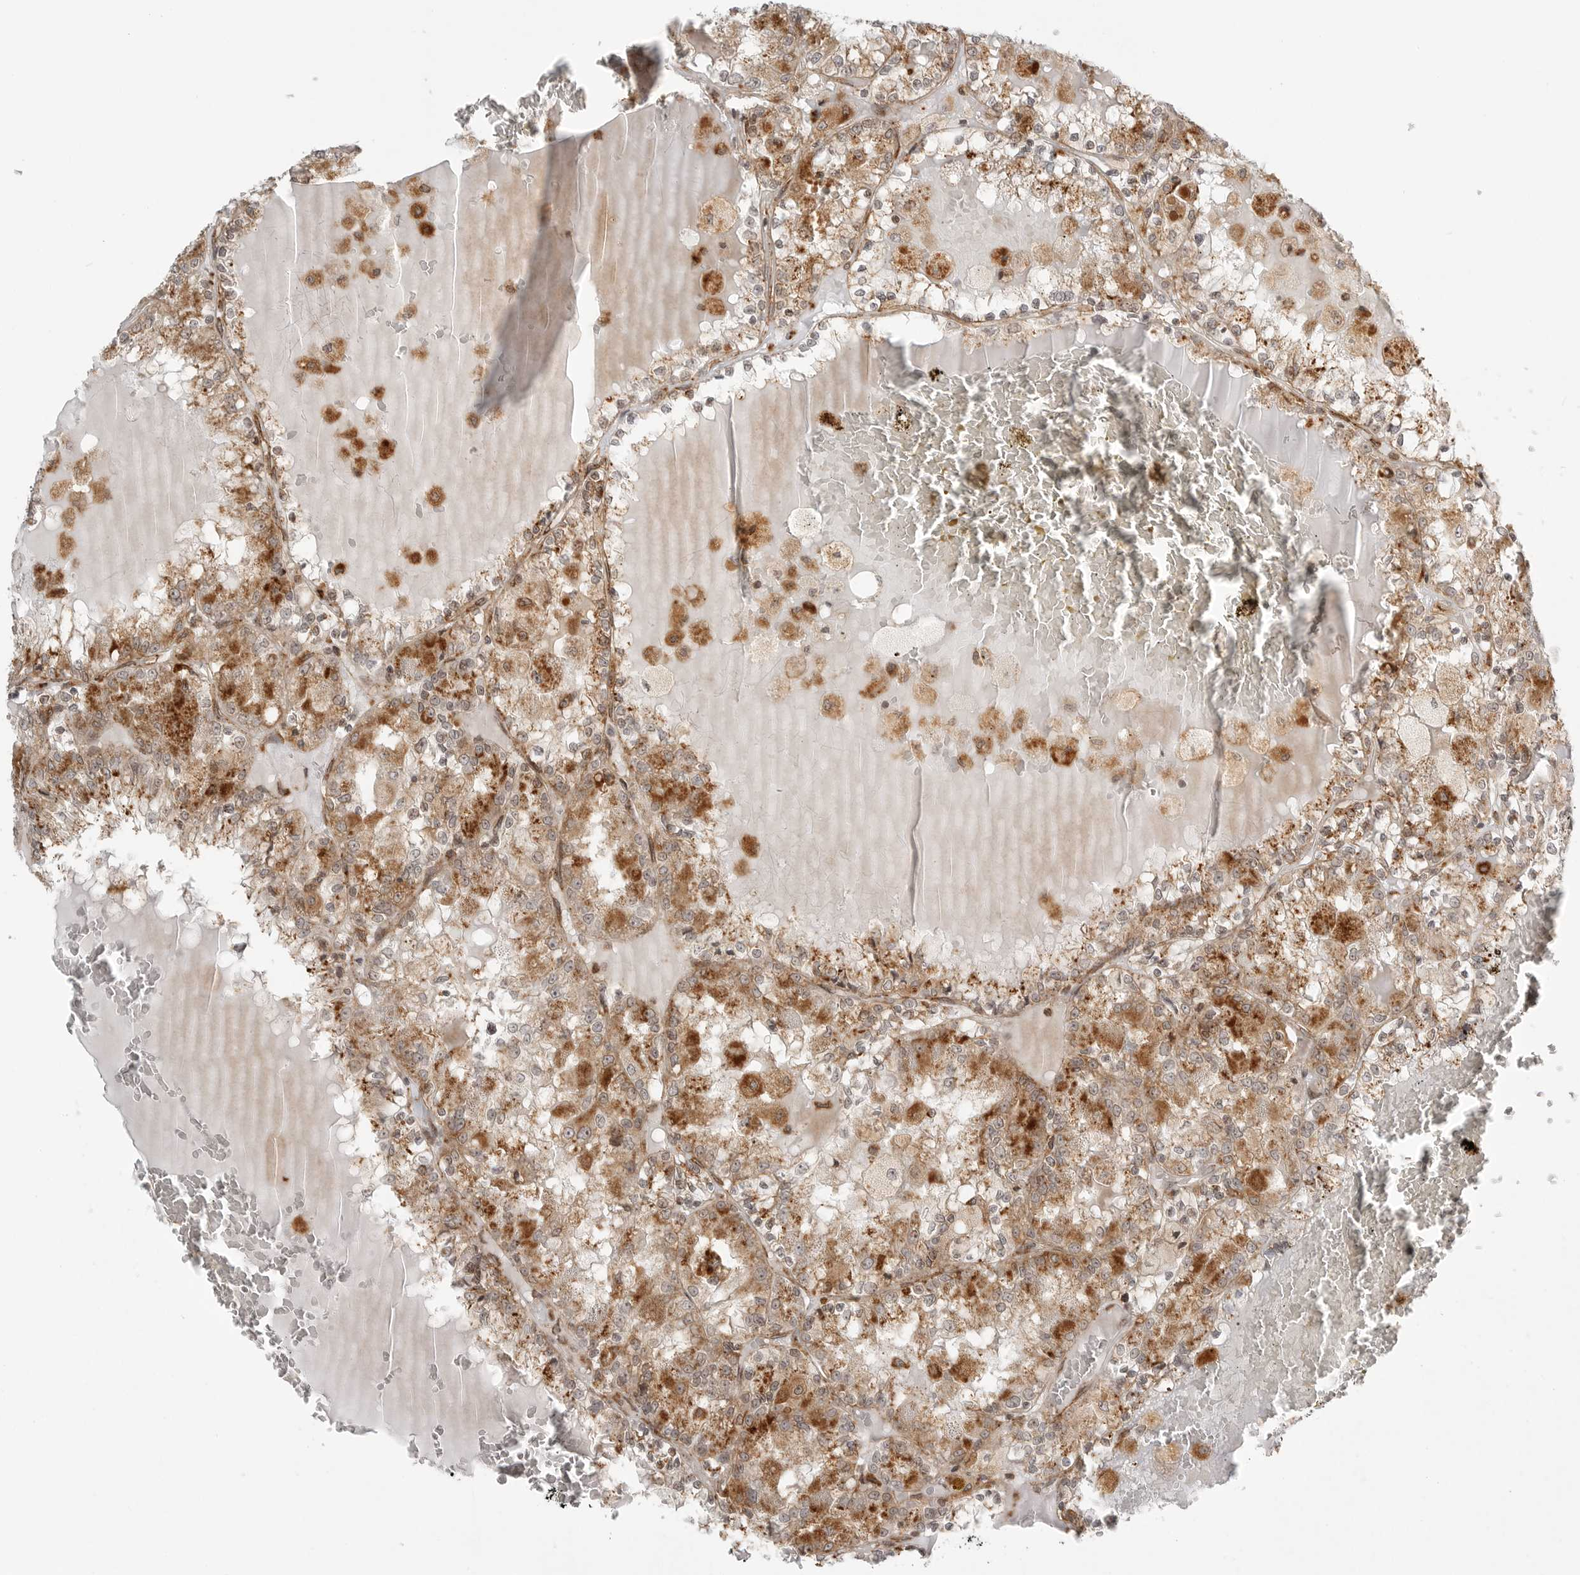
{"staining": {"intensity": "moderate", "quantity": ">75%", "location": "cytoplasmic/membranous"}, "tissue": "renal cancer", "cell_type": "Tumor cells", "image_type": "cancer", "snomed": [{"axis": "morphology", "description": "Adenocarcinoma, NOS"}, {"axis": "topography", "description": "Kidney"}], "caption": "This photomicrograph demonstrates adenocarcinoma (renal) stained with IHC to label a protein in brown. The cytoplasmic/membranous of tumor cells show moderate positivity for the protein. Nuclei are counter-stained blue.", "gene": "IDUA", "patient": {"sex": "female", "age": 56}}